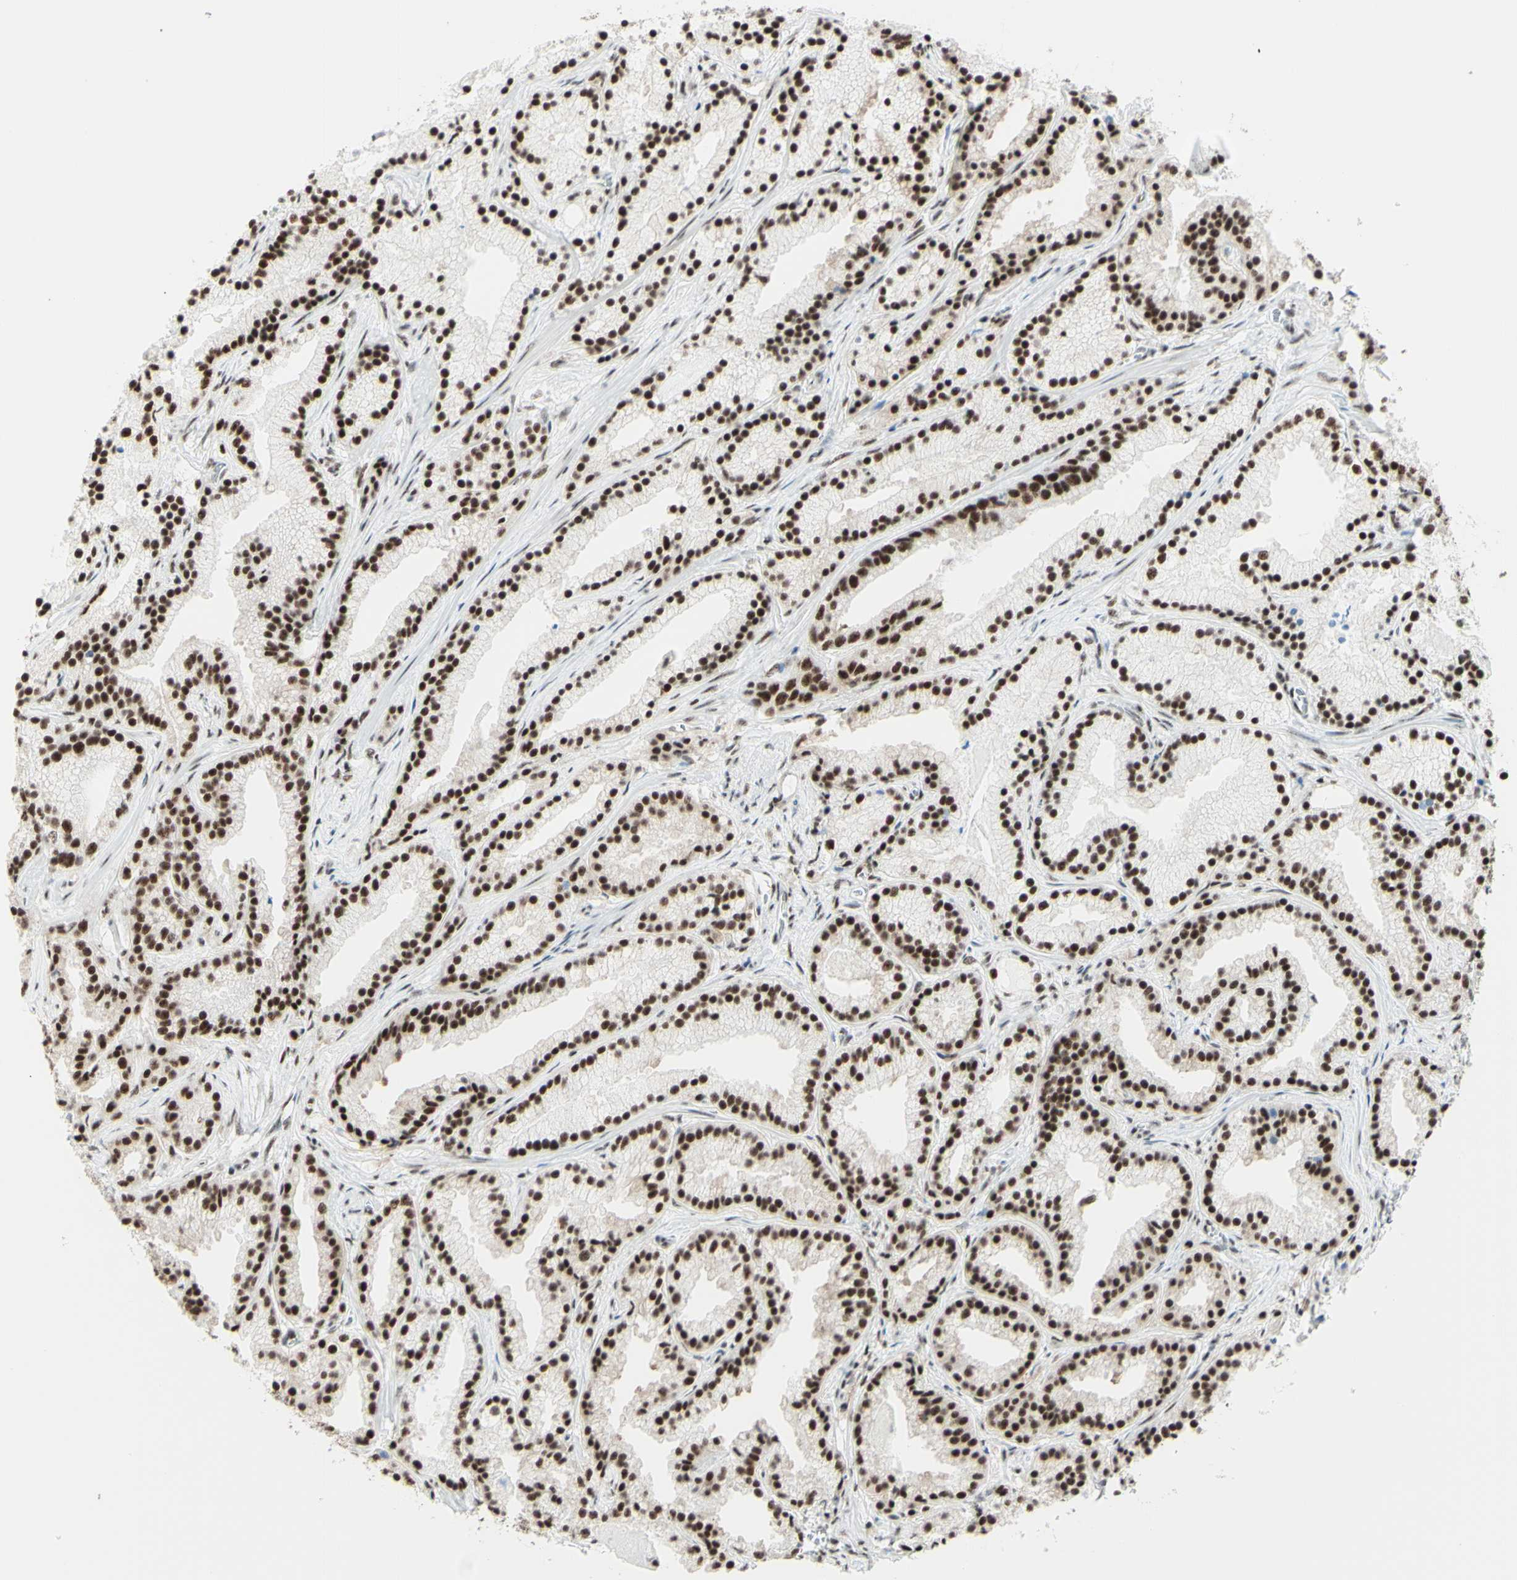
{"staining": {"intensity": "strong", "quantity": ">75%", "location": "nuclear"}, "tissue": "prostate cancer", "cell_type": "Tumor cells", "image_type": "cancer", "snomed": [{"axis": "morphology", "description": "Adenocarcinoma, Low grade"}, {"axis": "topography", "description": "Prostate"}], "caption": "Low-grade adenocarcinoma (prostate) stained with IHC displays strong nuclear positivity in about >75% of tumor cells.", "gene": "WTAP", "patient": {"sex": "male", "age": 59}}